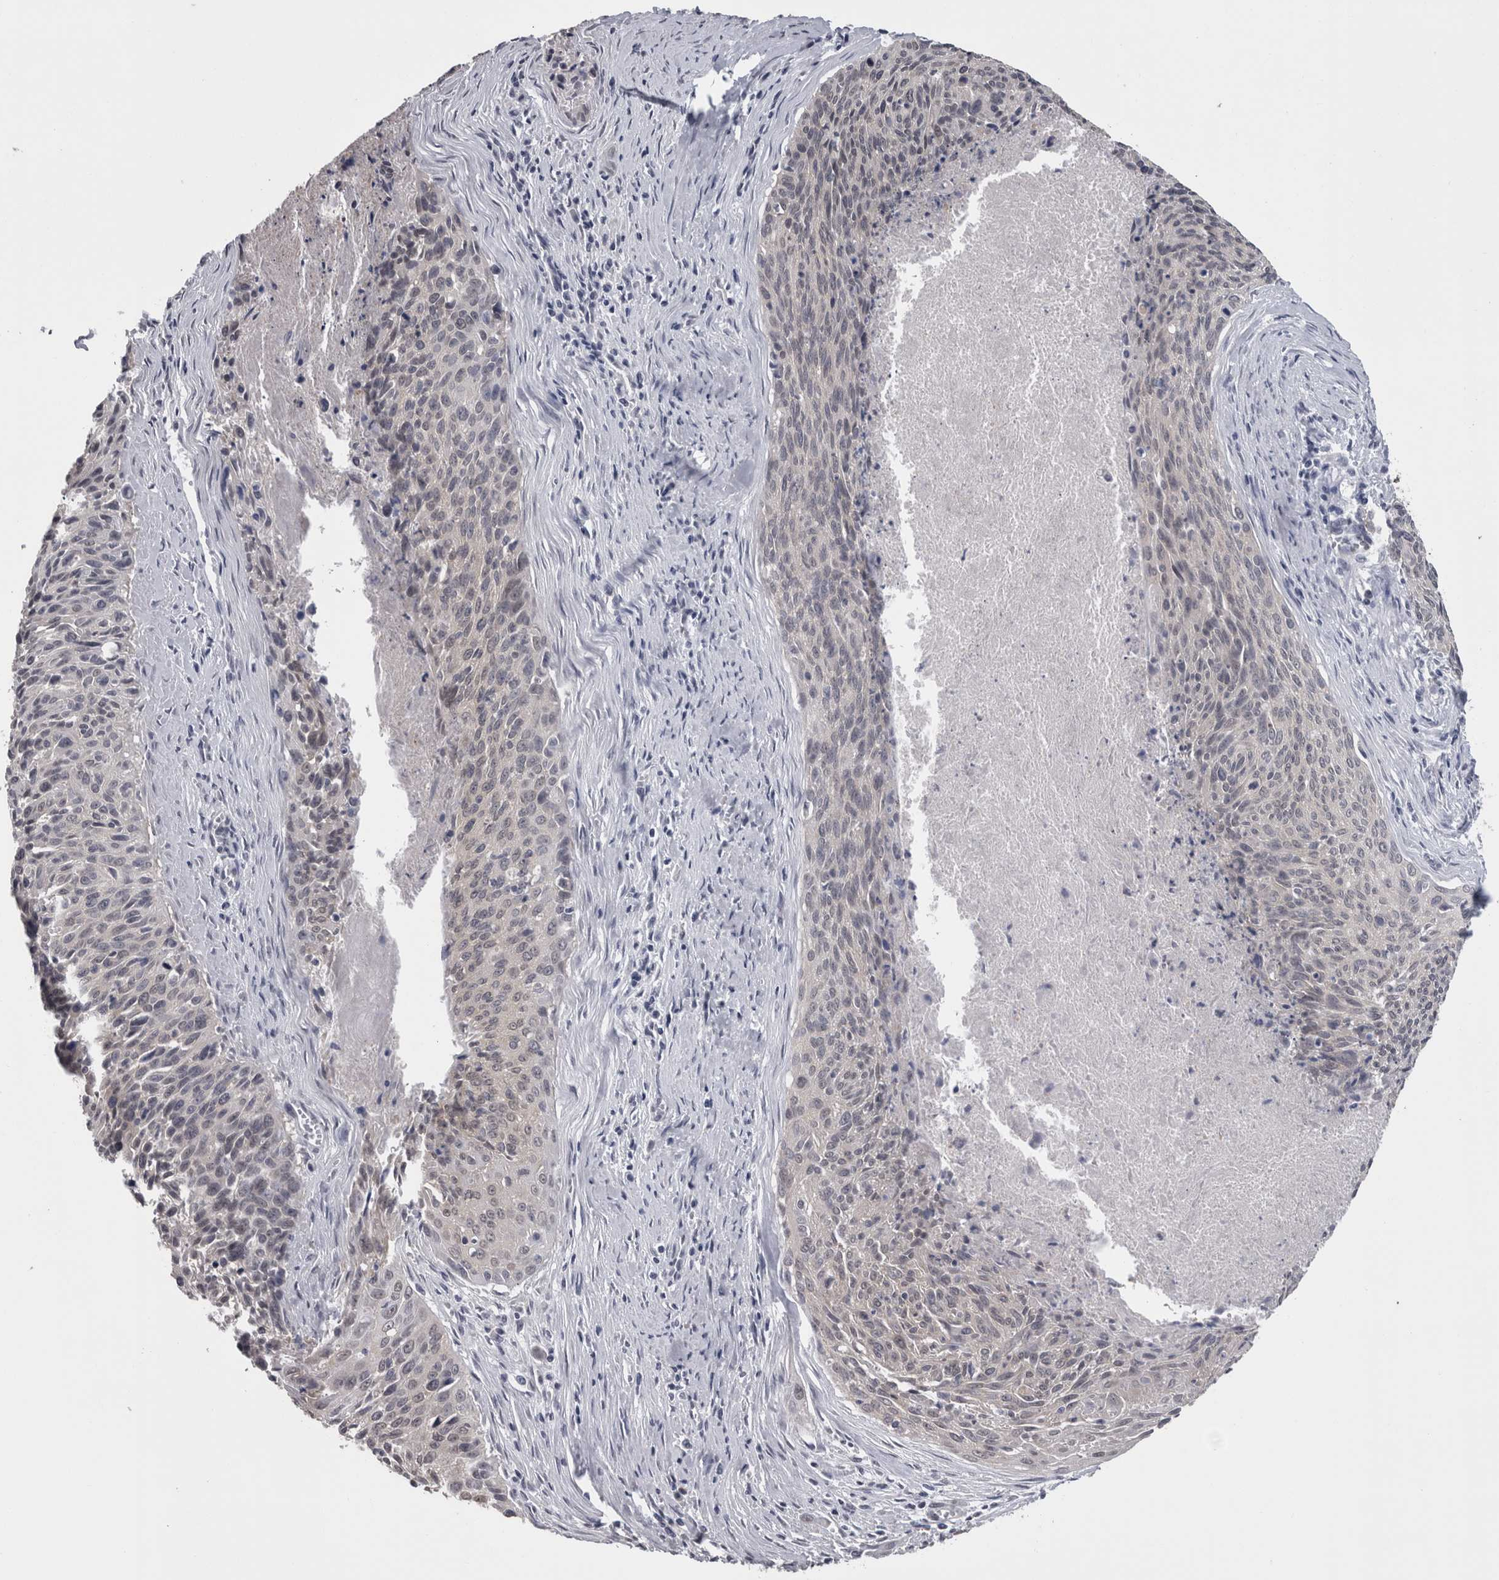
{"staining": {"intensity": "negative", "quantity": "none", "location": "none"}, "tissue": "cervical cancer", "cell_type": "Tumor cells", "image_type": "cancer", "snomed": [{"axis": "morphology", "description": "Squamous cell carcinoma, NOS"}, {"axis": "topography", "description": "Cervix"}], "caption": "The histopathology image exhibits no significant staining in tumor cells of cervical squamous cell carcinoma.", "gene": "DDX6", "patient": {"sex": "female", "age": 55}}